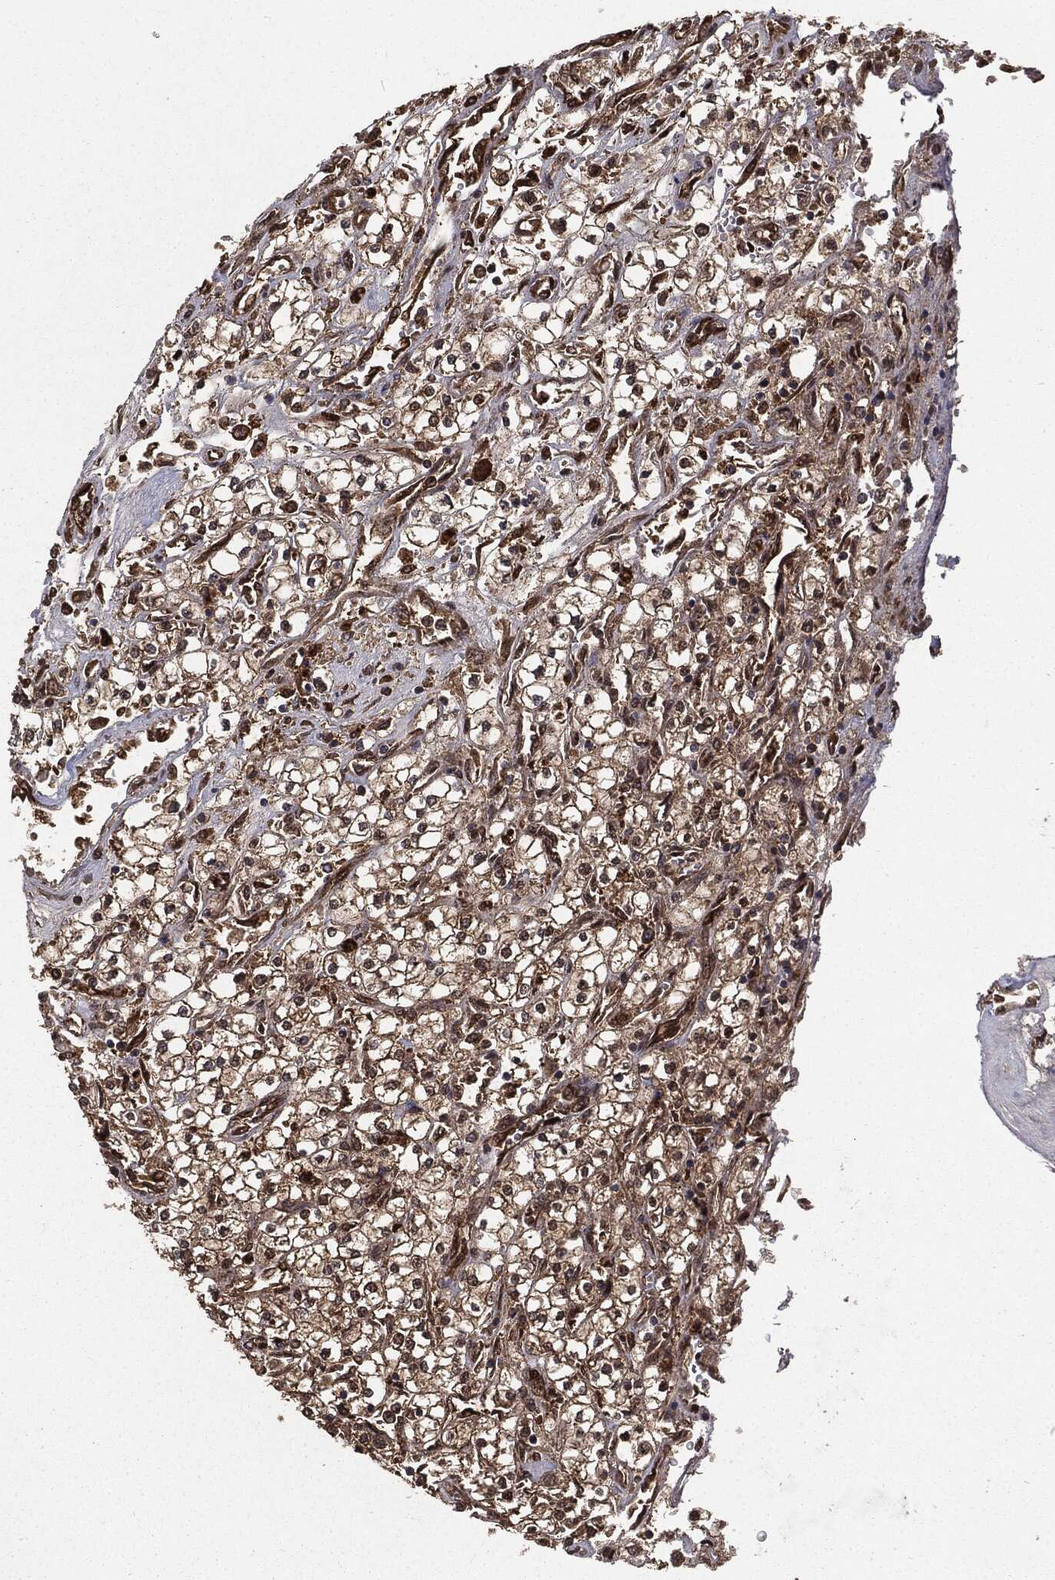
{"staining": {"intensity": "moderate", "quantity": "25%-75%", "location": "cytoplasmic/membranous"}, "tissue": "renal cancer", "cell_type": "Tumor cells", "image_type": "cancer", "snomed": [{"axis": "morphology", "description": "Adenocarcinoma, NOS"}, {"axis": "topography", "description": "Kidney"}], "caption": "A medium amount of moderate cytoplasmic/membranous staining is present in approximately 25%-75% of tumor cells in renal cancer tissue. (Stains: DAB (3,3'-diaminobenzidine) in brown, nuclei in blue, Microscopy: brightfield microscopy at high magnification).", "gene": "NME1", "patient": {"sex": "male", "age": 80}}